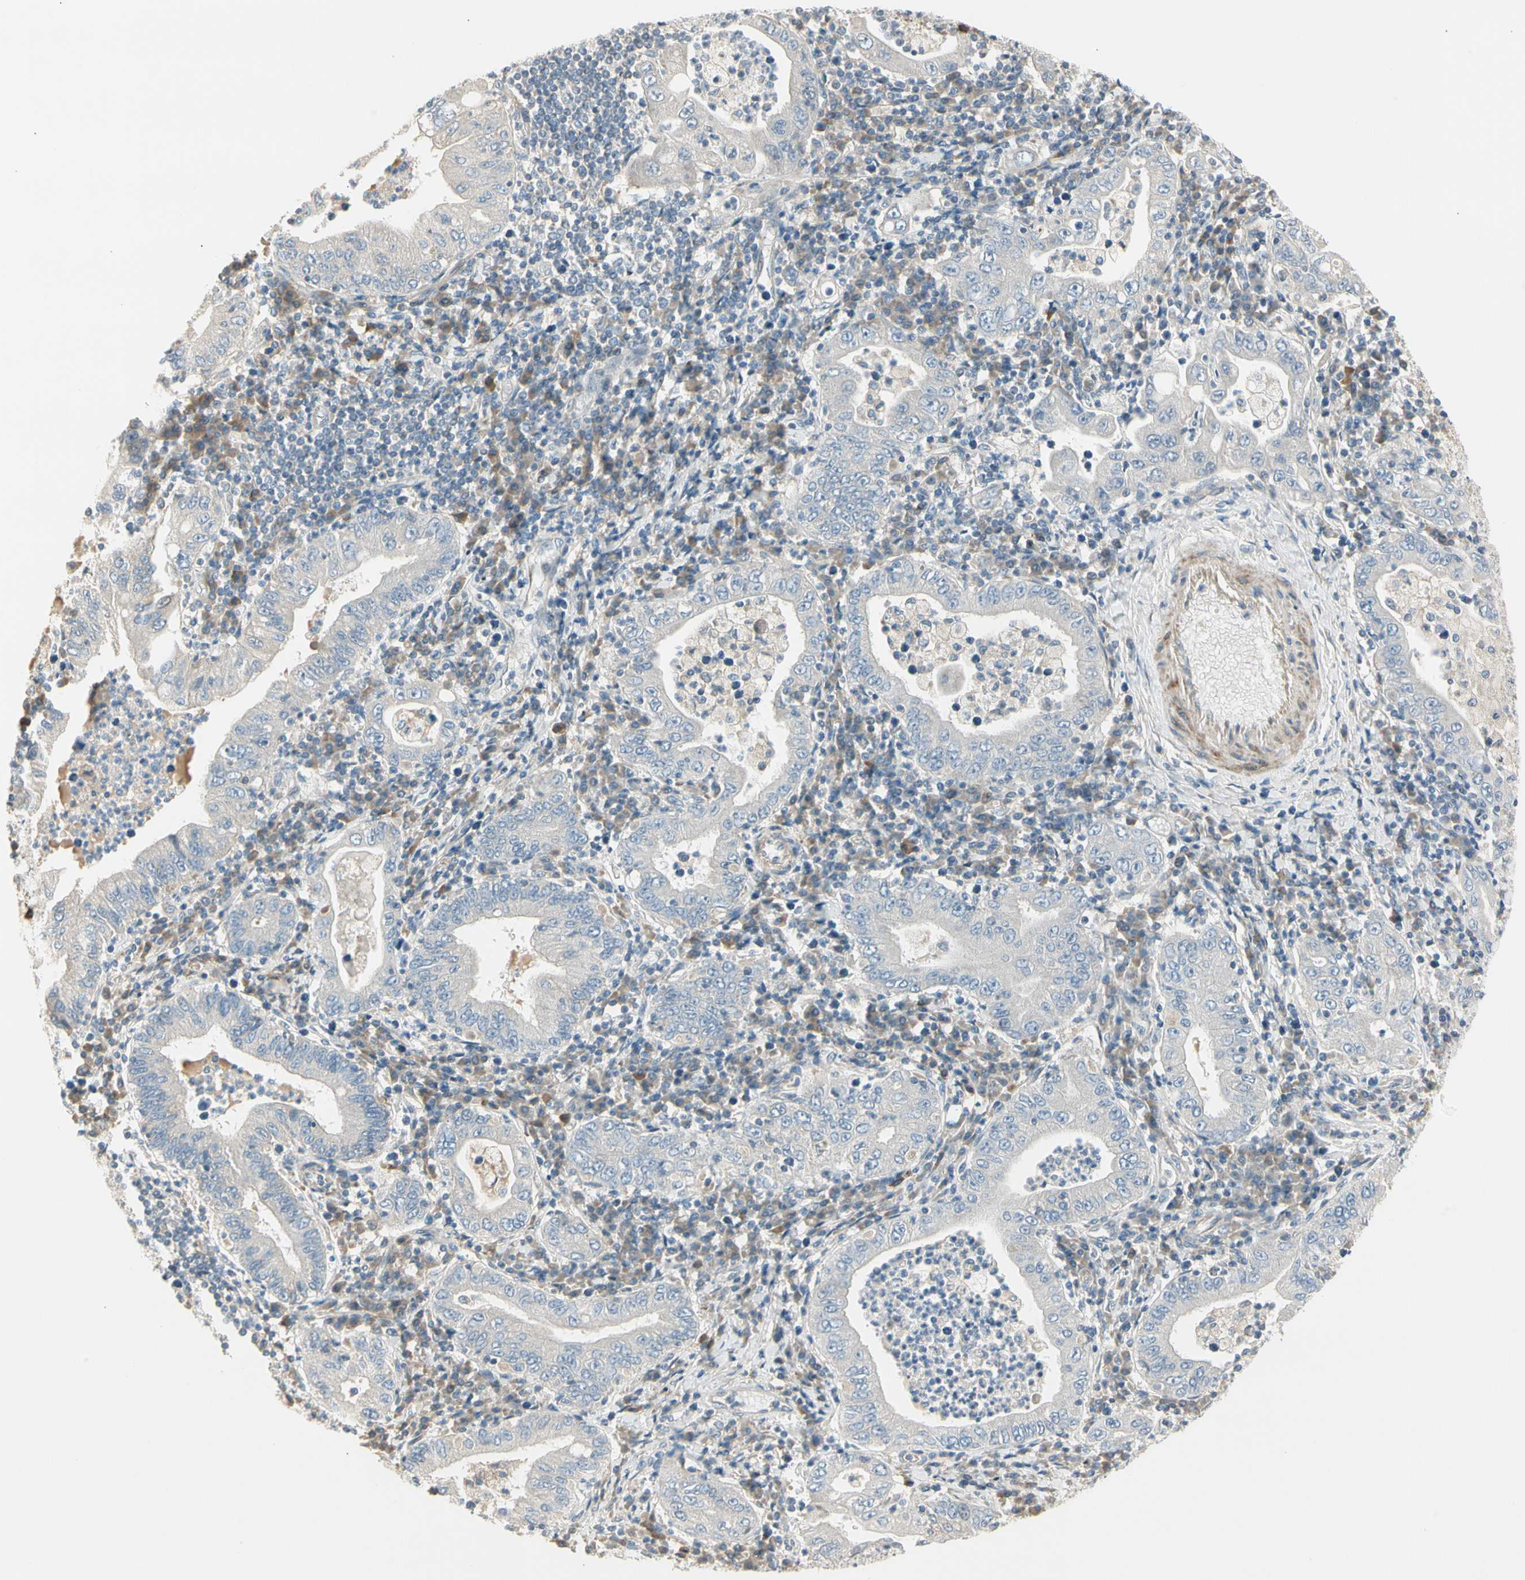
{"staining": {"intensity": "negative", "quantity": "none", "location": "none"}, "tissue": "stomach cancer", "cell_type": "Tumor cells", "image_type": "cancer", "snomed": [{"axis": "morphology", "description": "Normal tissue, NOS"}, {"axis": "morphology", "description": "Adenocarcinoma, NOS"}, {"axis": "topography", "description": "Esophagus"}, {"axis": "topography", "description": "Stomach, upper"}, {"axis": "topography", "description": "Peripheral nerve tissue"}], "caption": "This is an immunohistochemistry (IHC) histopathology image of stomach adenocarcinoma. There is no expression in tumor cells.", "gene": "ADGRA3", "patient": {"sex": "male", "age": 62}}